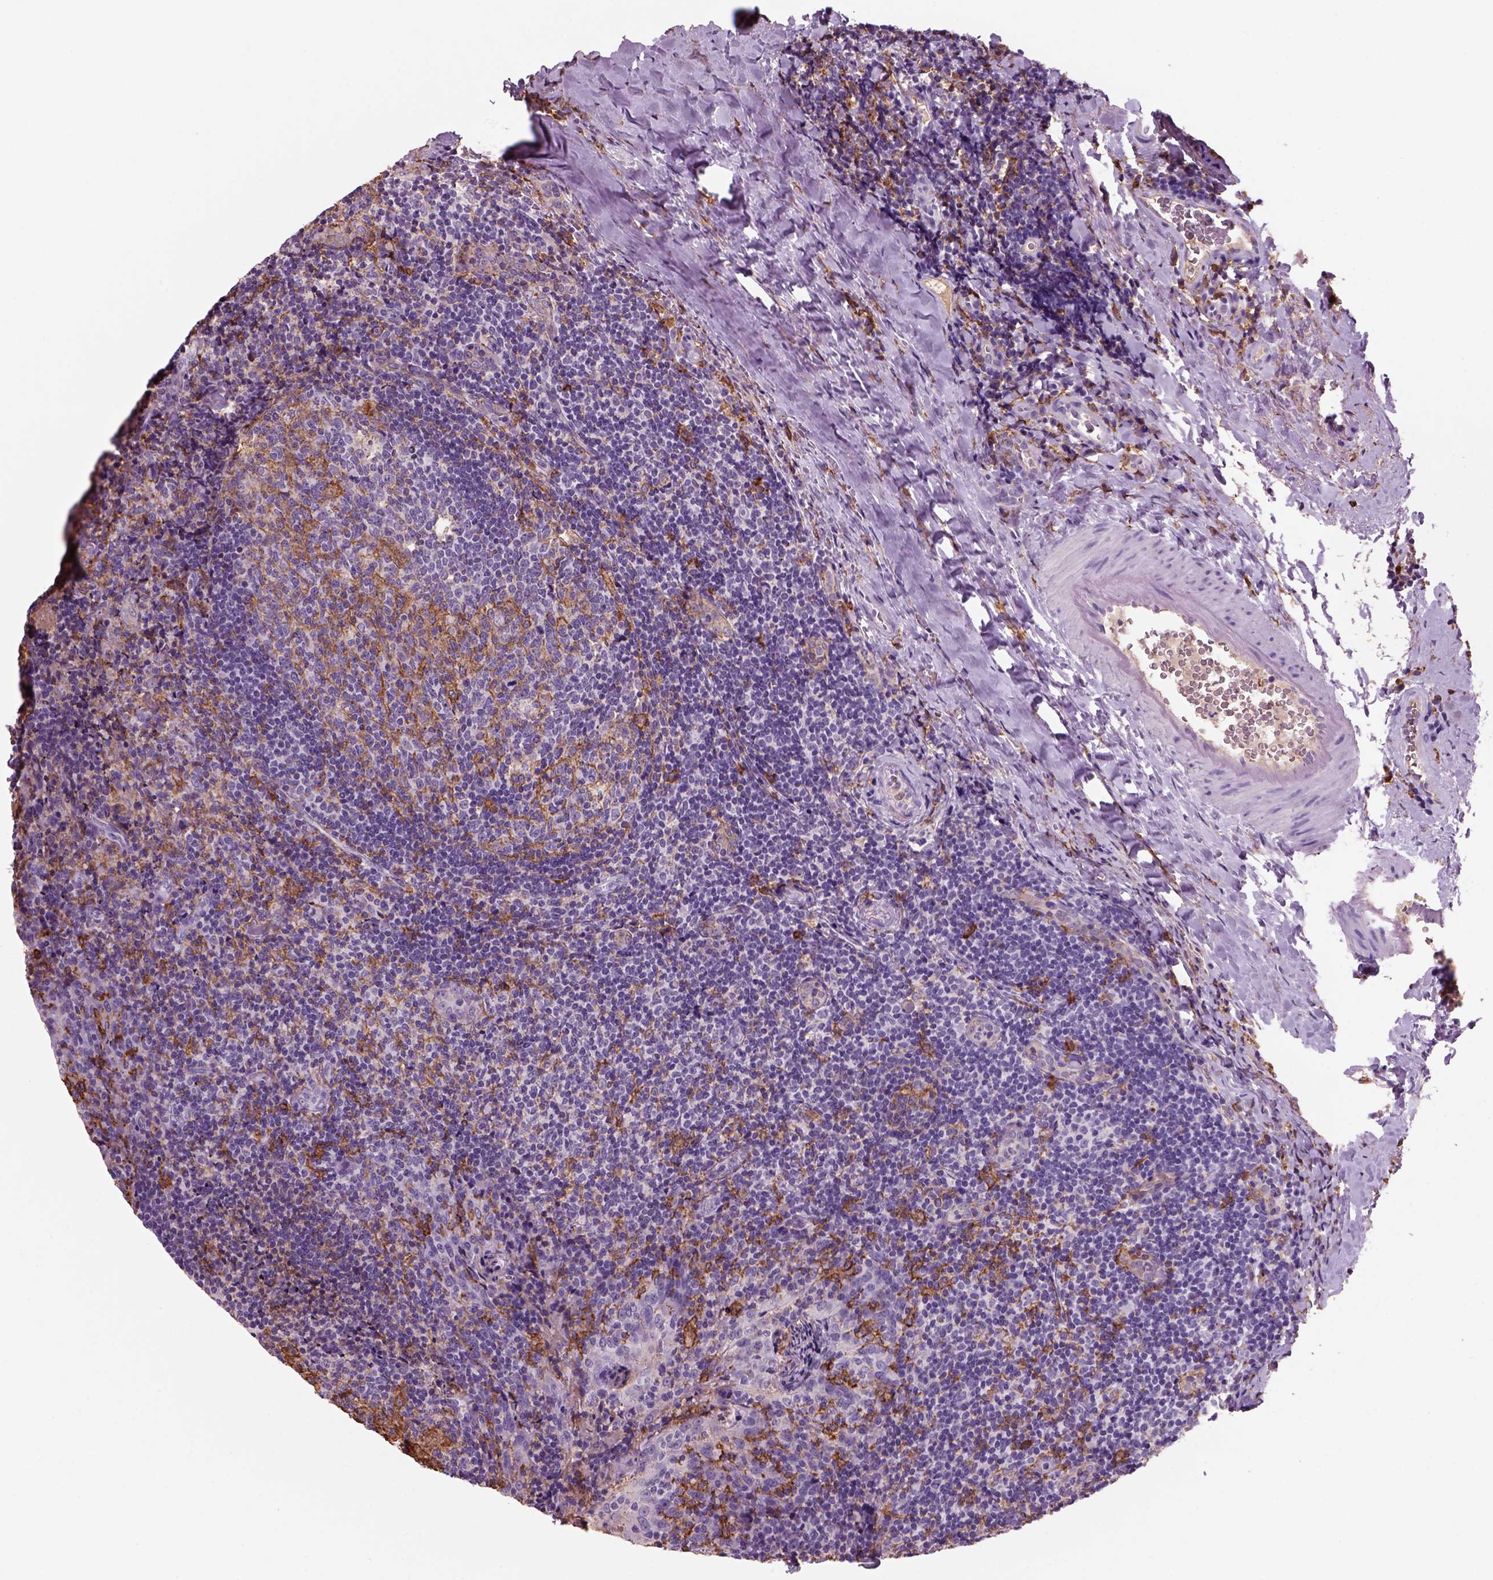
{"staining": {"intensity": "strong", "quantity": "<25%", "location": "cytoplasmic/membranous"}, "tissue": "tonsil", "cell_type": "Germinal center cells", "image_type": "normal", "snomed": [{"axis": "morphology", "description": "Normal tissue, NOS"}, {"axis": "topography", "description": "Tonsil"}], "caption": "IHC (DAB (3,3'-diaminobenzidine)) staining of normal tonsil displays strong cytoplasmic/membranous protein positivity in approximately <25% of germinal center cells.", "gene": "CD14", "patient": {"sex": "male", "age": 17}}